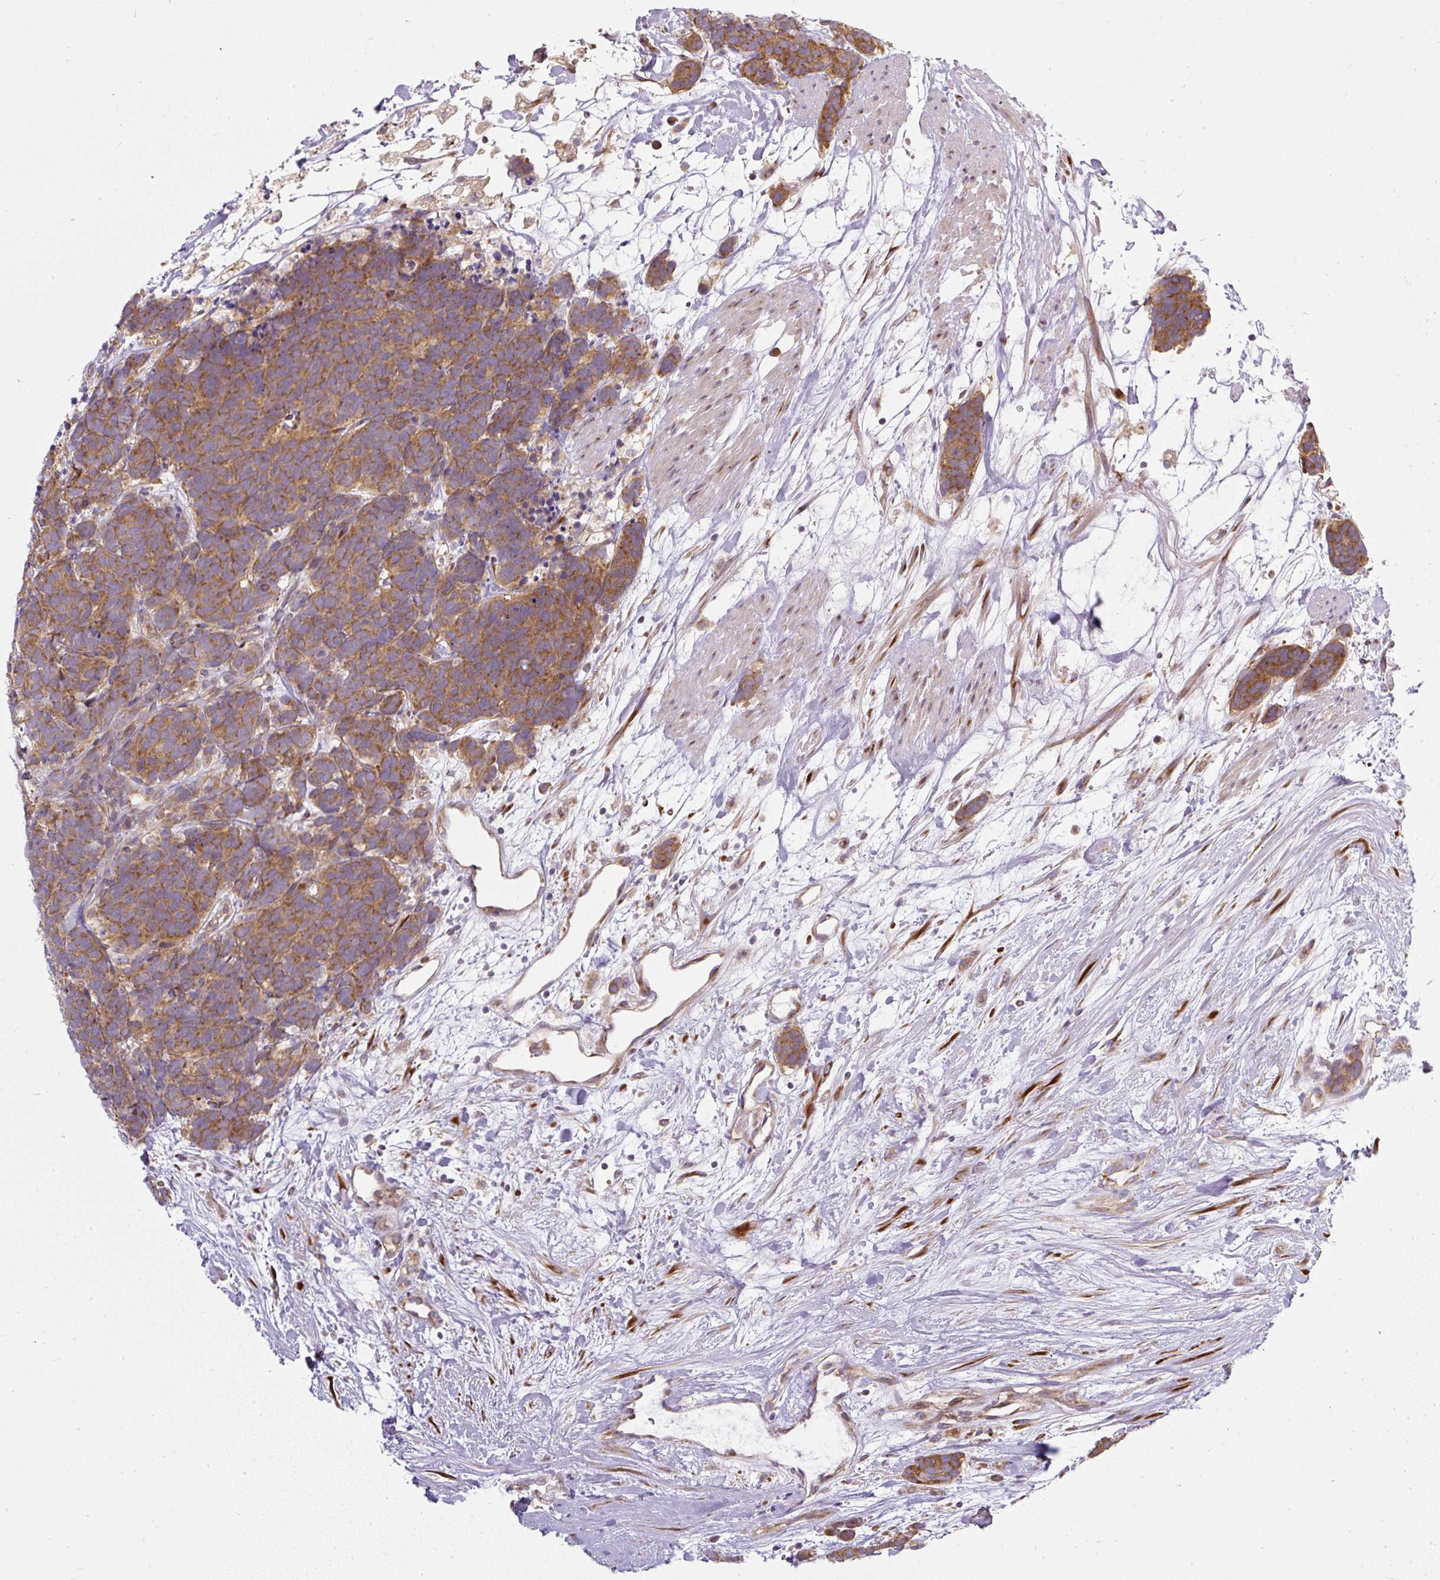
{"staining": {"intensity": "strong", "quantity": ">75%", "location": "cytoplasmic/membranous"}, "tissue": "carcinoid", "cell_type": "Tumor cells", "image_type": "cancer", "snomed": [{"axis": "morphology", "description": "Carcinoma, NOS"}, {"axis": "morphology", "description": "Carcinoid, malignant, NOS"}, {"axis": "topography", "description": "Prostate"}], "caption": "Carcinoid stained with DAB (3,3'-diaminobenzidine) IHC exhibits high levels of strong cytoplasmic/membranous expression in about >75% of tumor cells.", "gene": "MLX", "patient": {"sex": "male", "age": 57}}